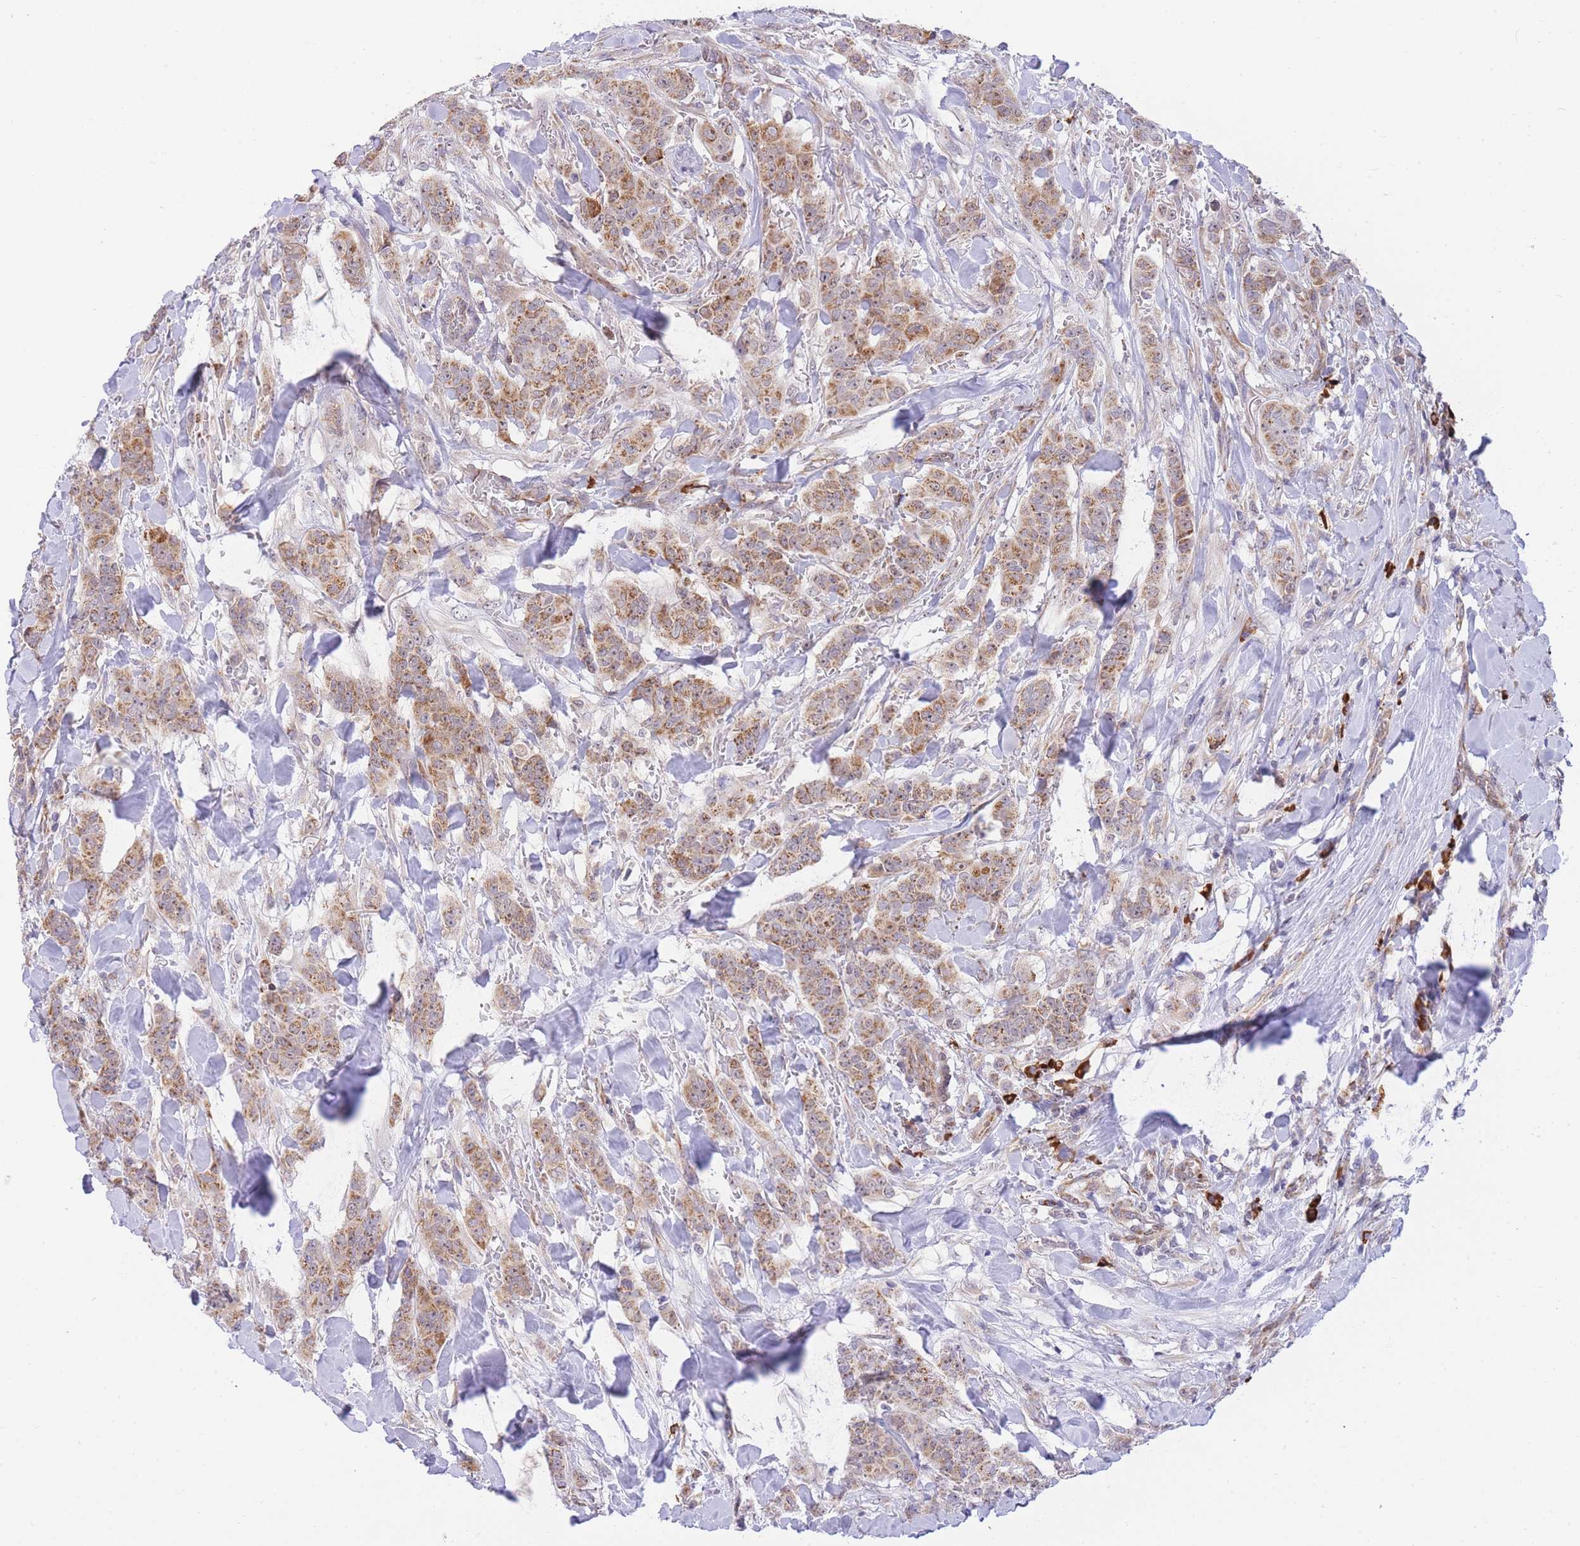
{"staining": {"intensity": "moderate", "quantity": ">75%", "location": "cytoplasmic/membranous"}, "tissue": "breast cancer", "cell_type": "Tumor cells", "image_type": "cancer", "snomed": [{"axis": "morphology", "description": "Duct carcinoma"}, {"axis": "topography", "description": "Breast"}], "caption": "Moderate cytoplasmic/membranous protein positivity is identified in approximately >75% of tumor cells in breast cancer.", "gene": "EXOSC8", "patient": {"sex": "female", "age": 40}}